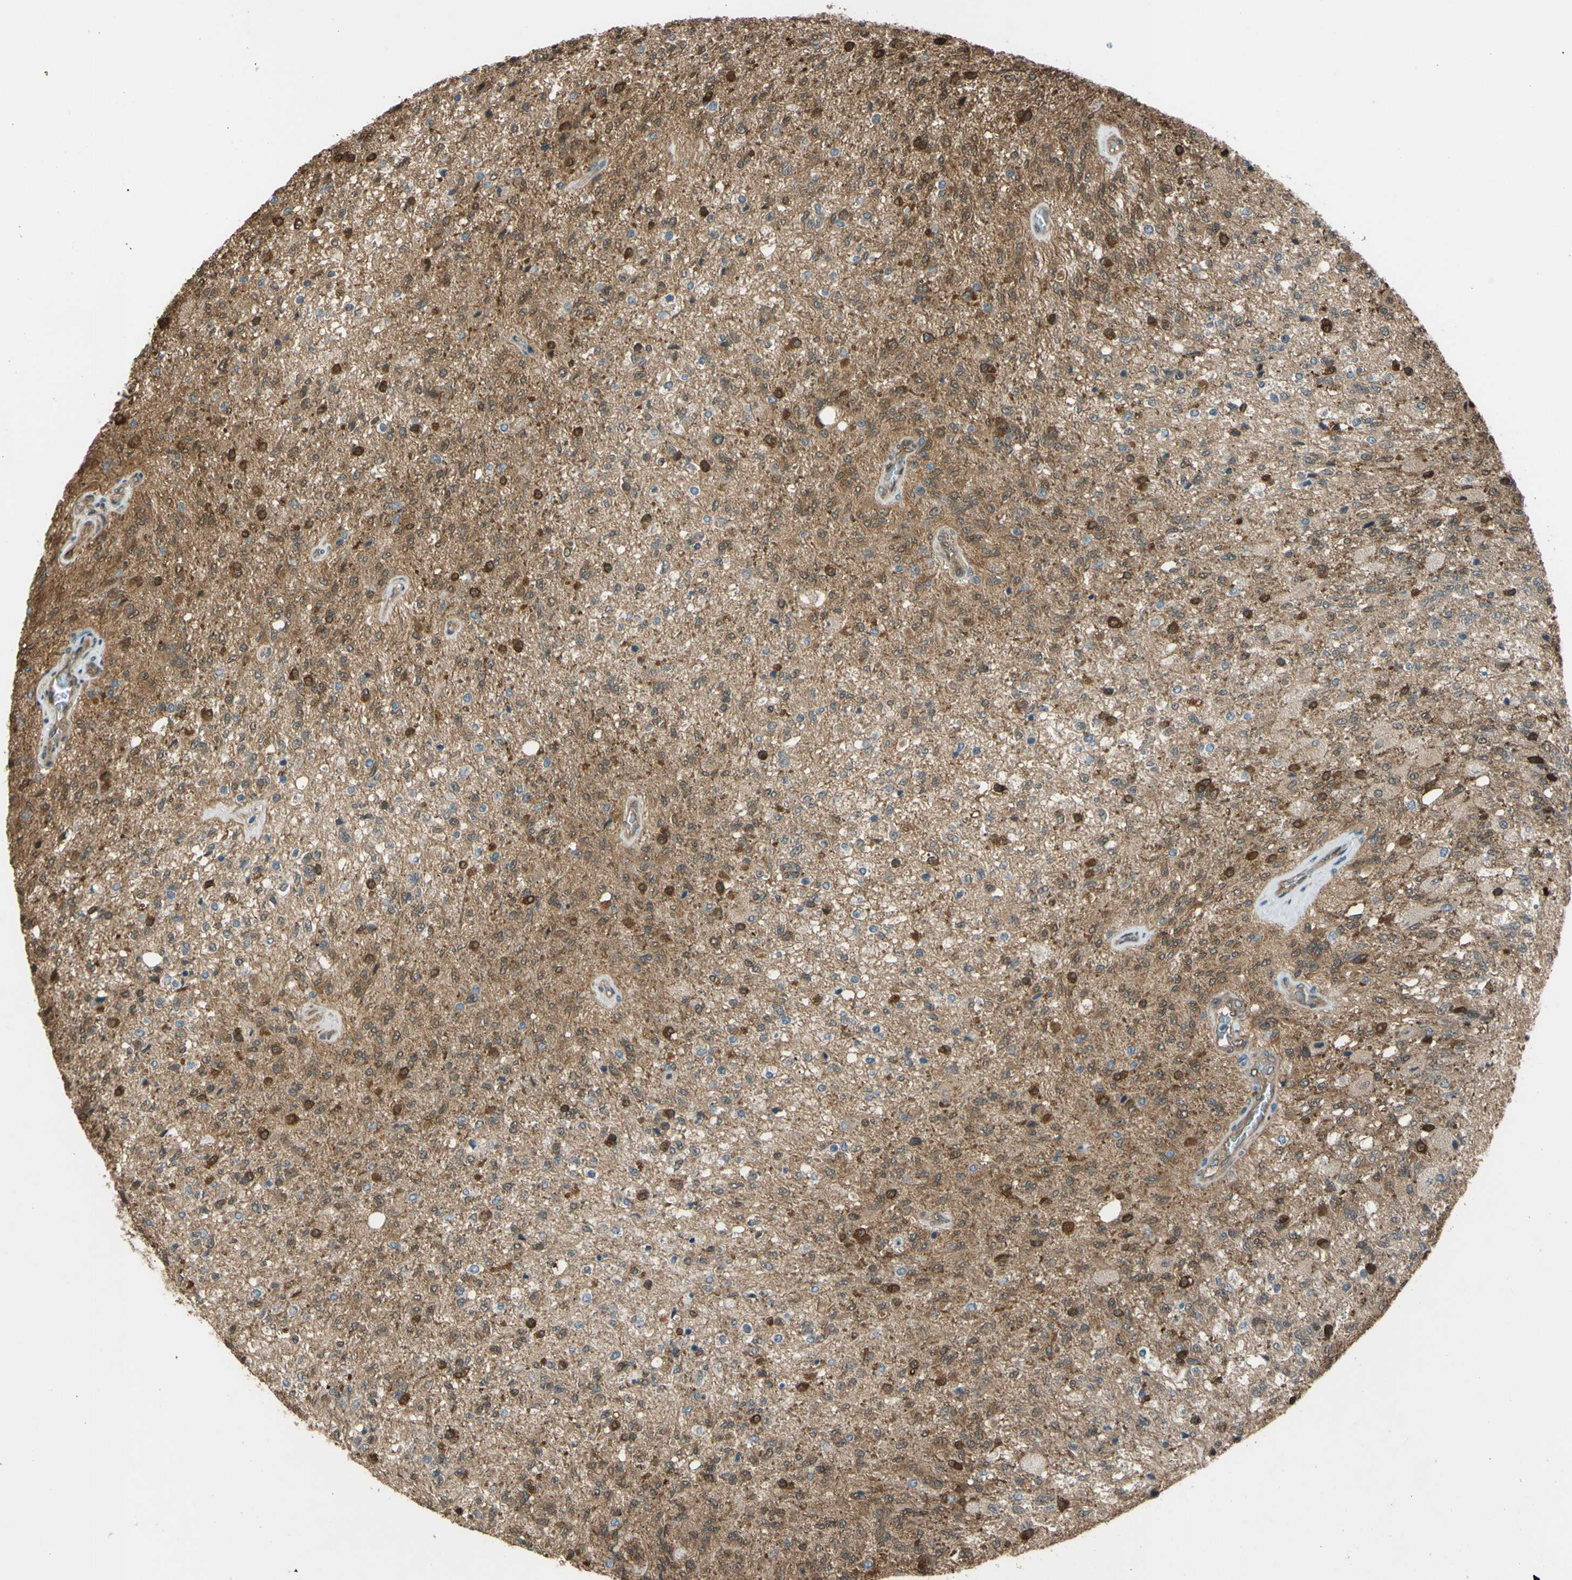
{"staining": {"intensity": "moderate", "quantity": "25%-75%", "location": "cytoplasmic/membranous,nuclear"}, "tissue": "glioma", "cell_type": "Tumor cells", "image_type": "cancer", "snomed": [{"axis": "morphology", "description": "Normal tissue, NOS"}, {"axis": "morphology", "description": "Glioma, malignant, High grade"}, {"axis": "topography", "description": "Cerebral cortex"}], "caption": "High-grade glioma (malignant) was stained to show a protein in brown. There is medium levels of moderate cytoplasmic/membranous and nuclear staining in approximately 25%-75% of tumor cells.", "gene": "YWHAQ", "patient": {"sex": "male", "age": 77}}